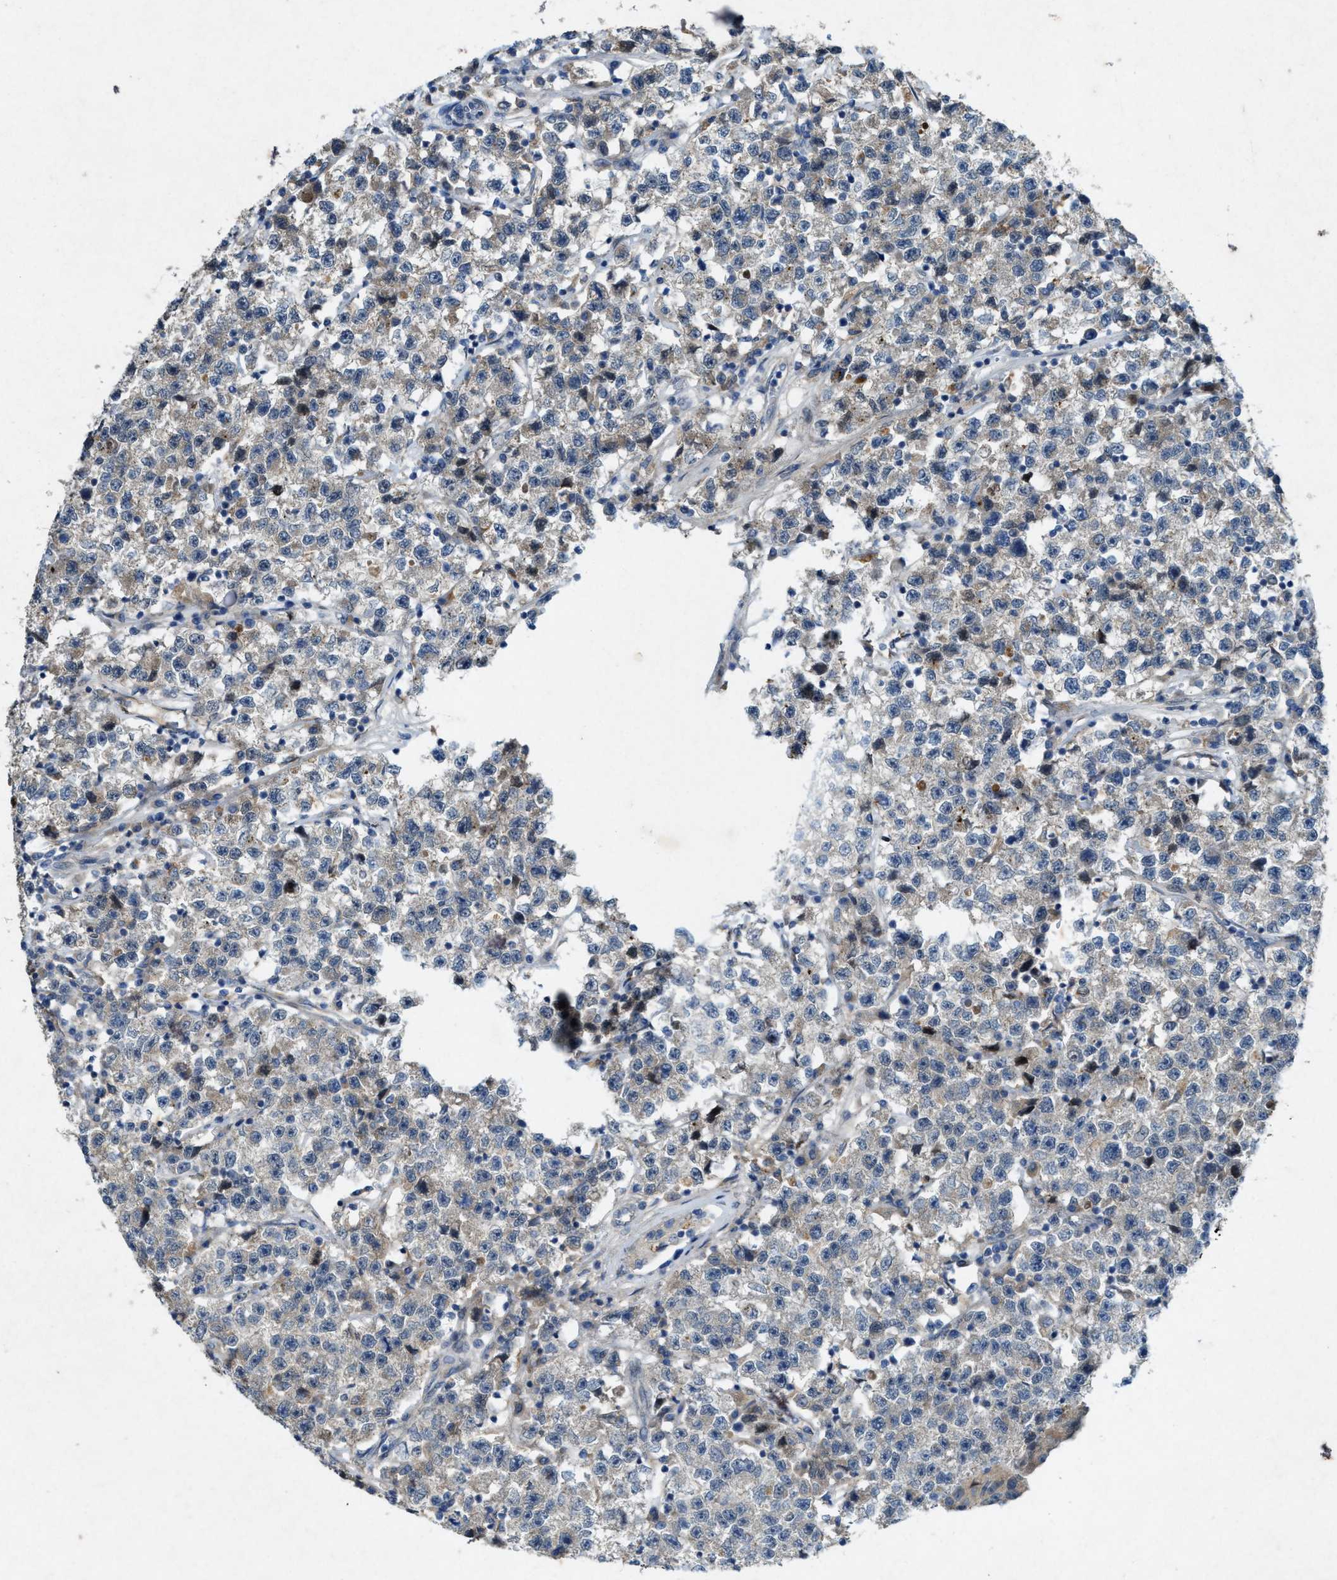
{"staining": {"intensity": "weak", "quantity": "25%-75%", "location": "cytoplasmic/membranous"}, "tissue": "testis cancer", "cell_type": "Tumor cells", "image_type": "cancer", "snomed": [{"axis": "morphology", "description": "Seminoma, NOS"}, {"axis": "topography", "description": "Testis"}], "caption": "Immunohistochemistry histopathology image of human testis cancer stained for a protein (brown), which displays low levels of weak cytoplasmic/membranous positivity in about 25%-75% of tumor cells.", "gene": "URGCP", "patient": {"sex": "male", "age": 22}}